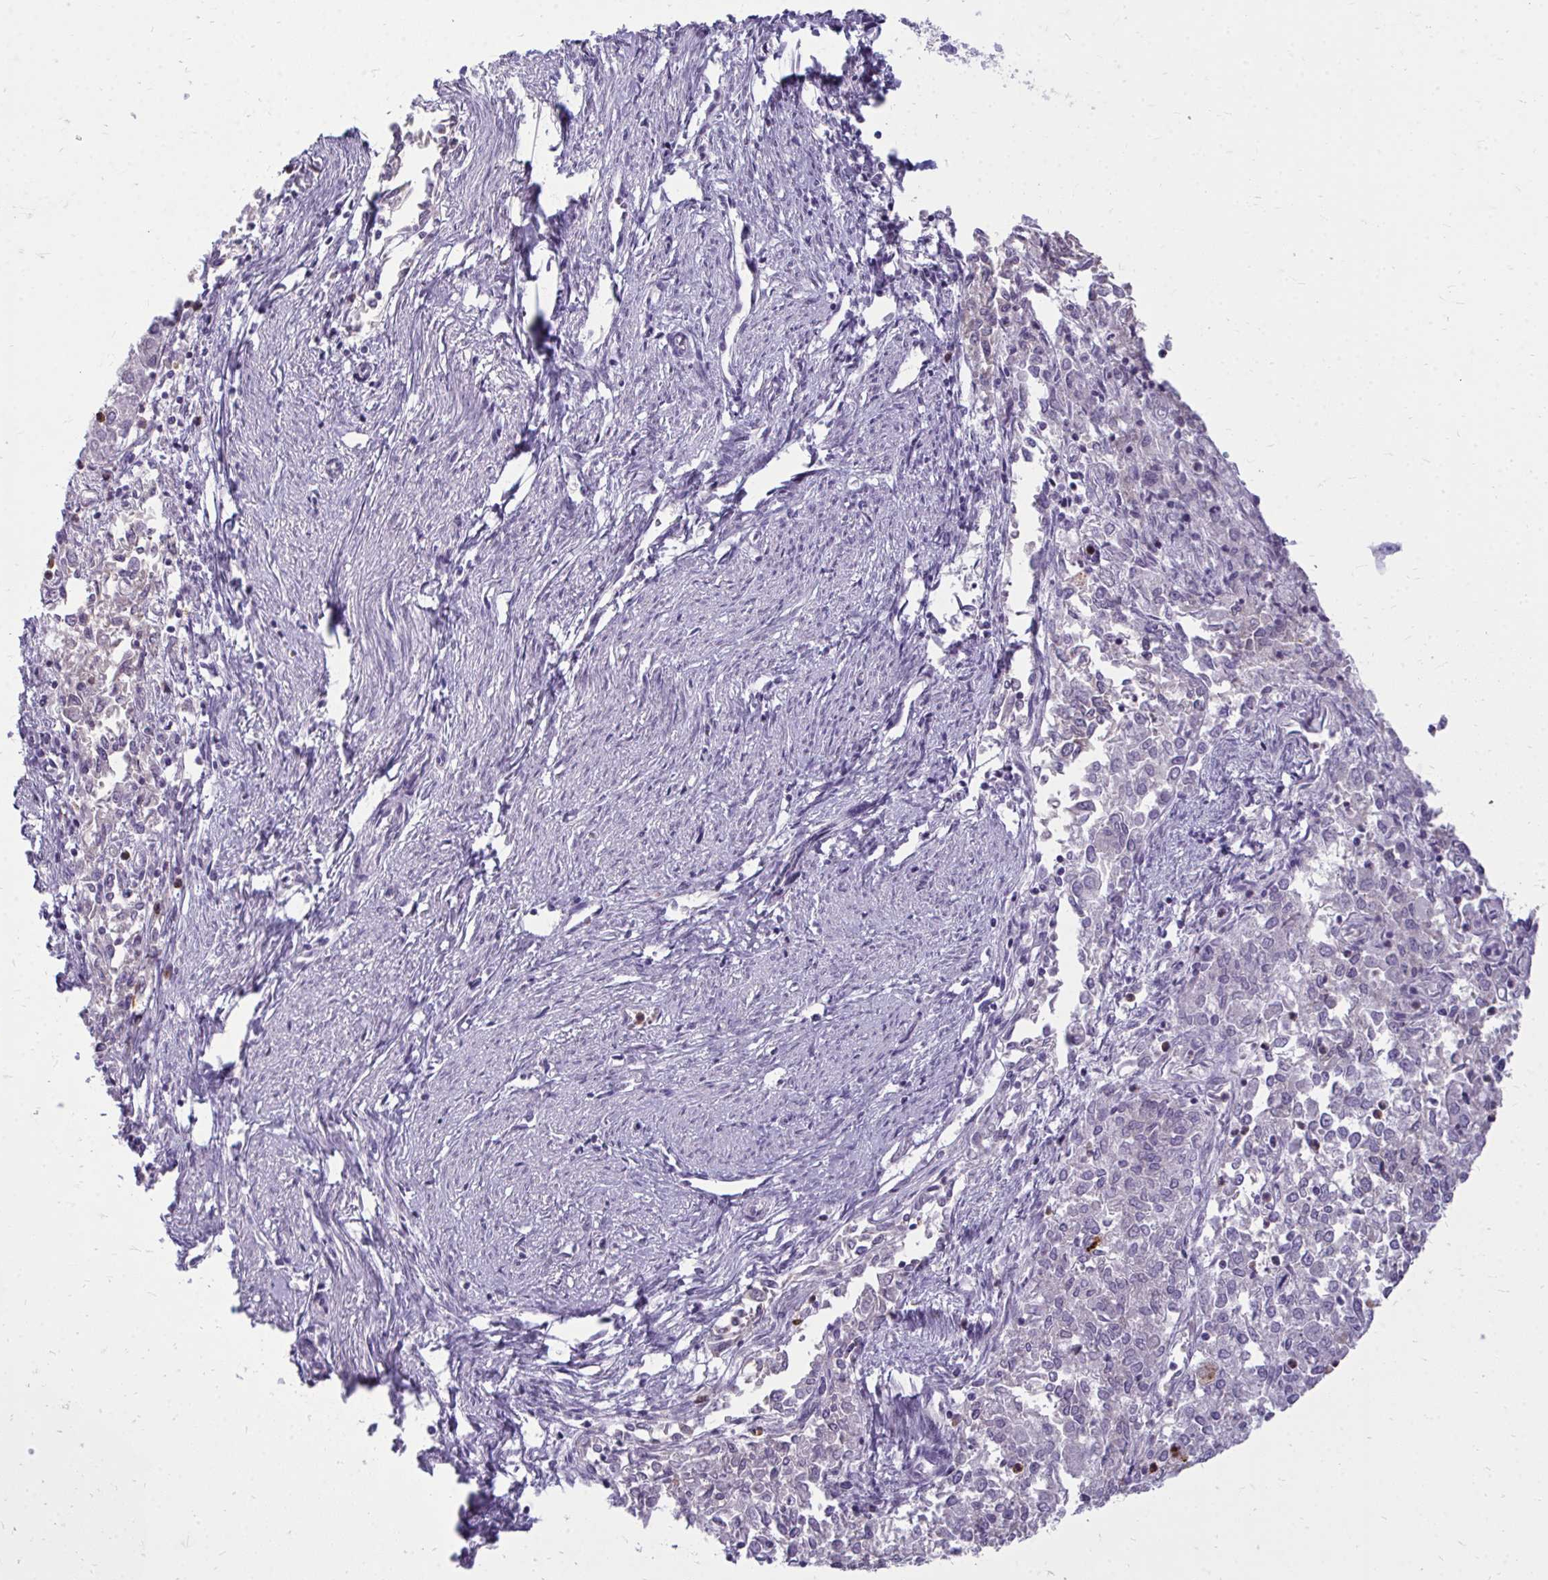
{"staining": {"intensity": "negative", "quantity": "none", "location": "none"}, "tissue": "endometrial cancer", "cell_type": "Tumor cells", "image_type": "cancer", "snomed": [{"axis": "morphology", "description": "Adenocarcinoma, NOS"}, {"axis": "topography", "description": "Endometrium"}], "caption": "Immunohistochemistry (IHC) image of endometrial adenocarcinoma stained for a protein (brown), which demonstrates no staining in tumor cells.", "gene": "ACSL5", "patient": {"sex": "female", "age": 57}}